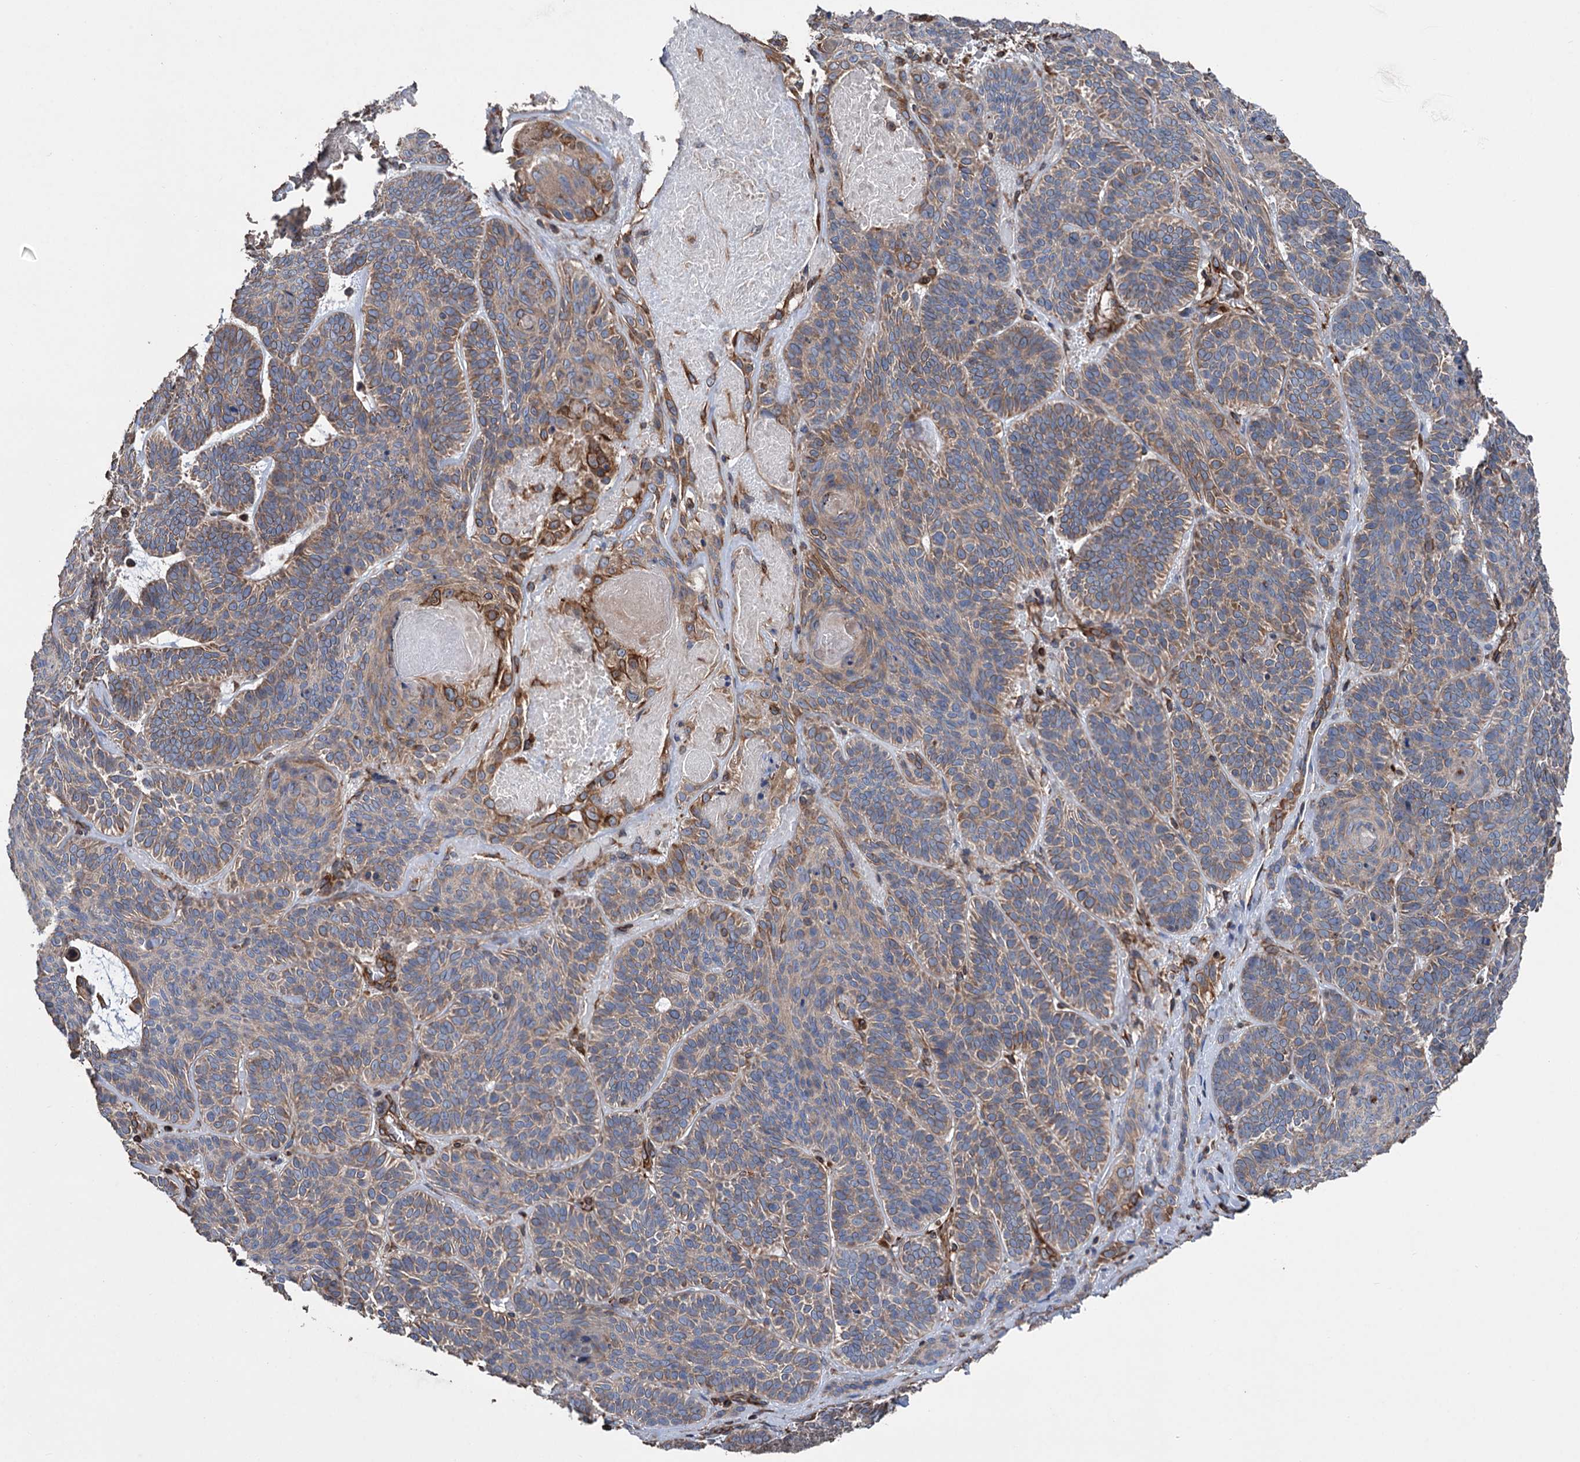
{"staining": {"intensity": "weak", "quantity": "25%-75%", "location": "cytoplasmic/membranous"}, "tissue": "skin cancer", "cell_type": "Tumor cells", "image_type": "cancer", "snomed": [{"axis": "morphology", "description": "Basal cell carcinoma"}, {"axis": "topography", "description": "Skin"}], "caption": "The immunohistochemical stain shows weak cytoplasmic/membranous expression in tumor cells of basal cell carcinoma (skin) tissue. (DAB IHC with brightfield microscopy, high magnification).", "gene": "STING1", "patient": {"sex": "male", "age": 85}}